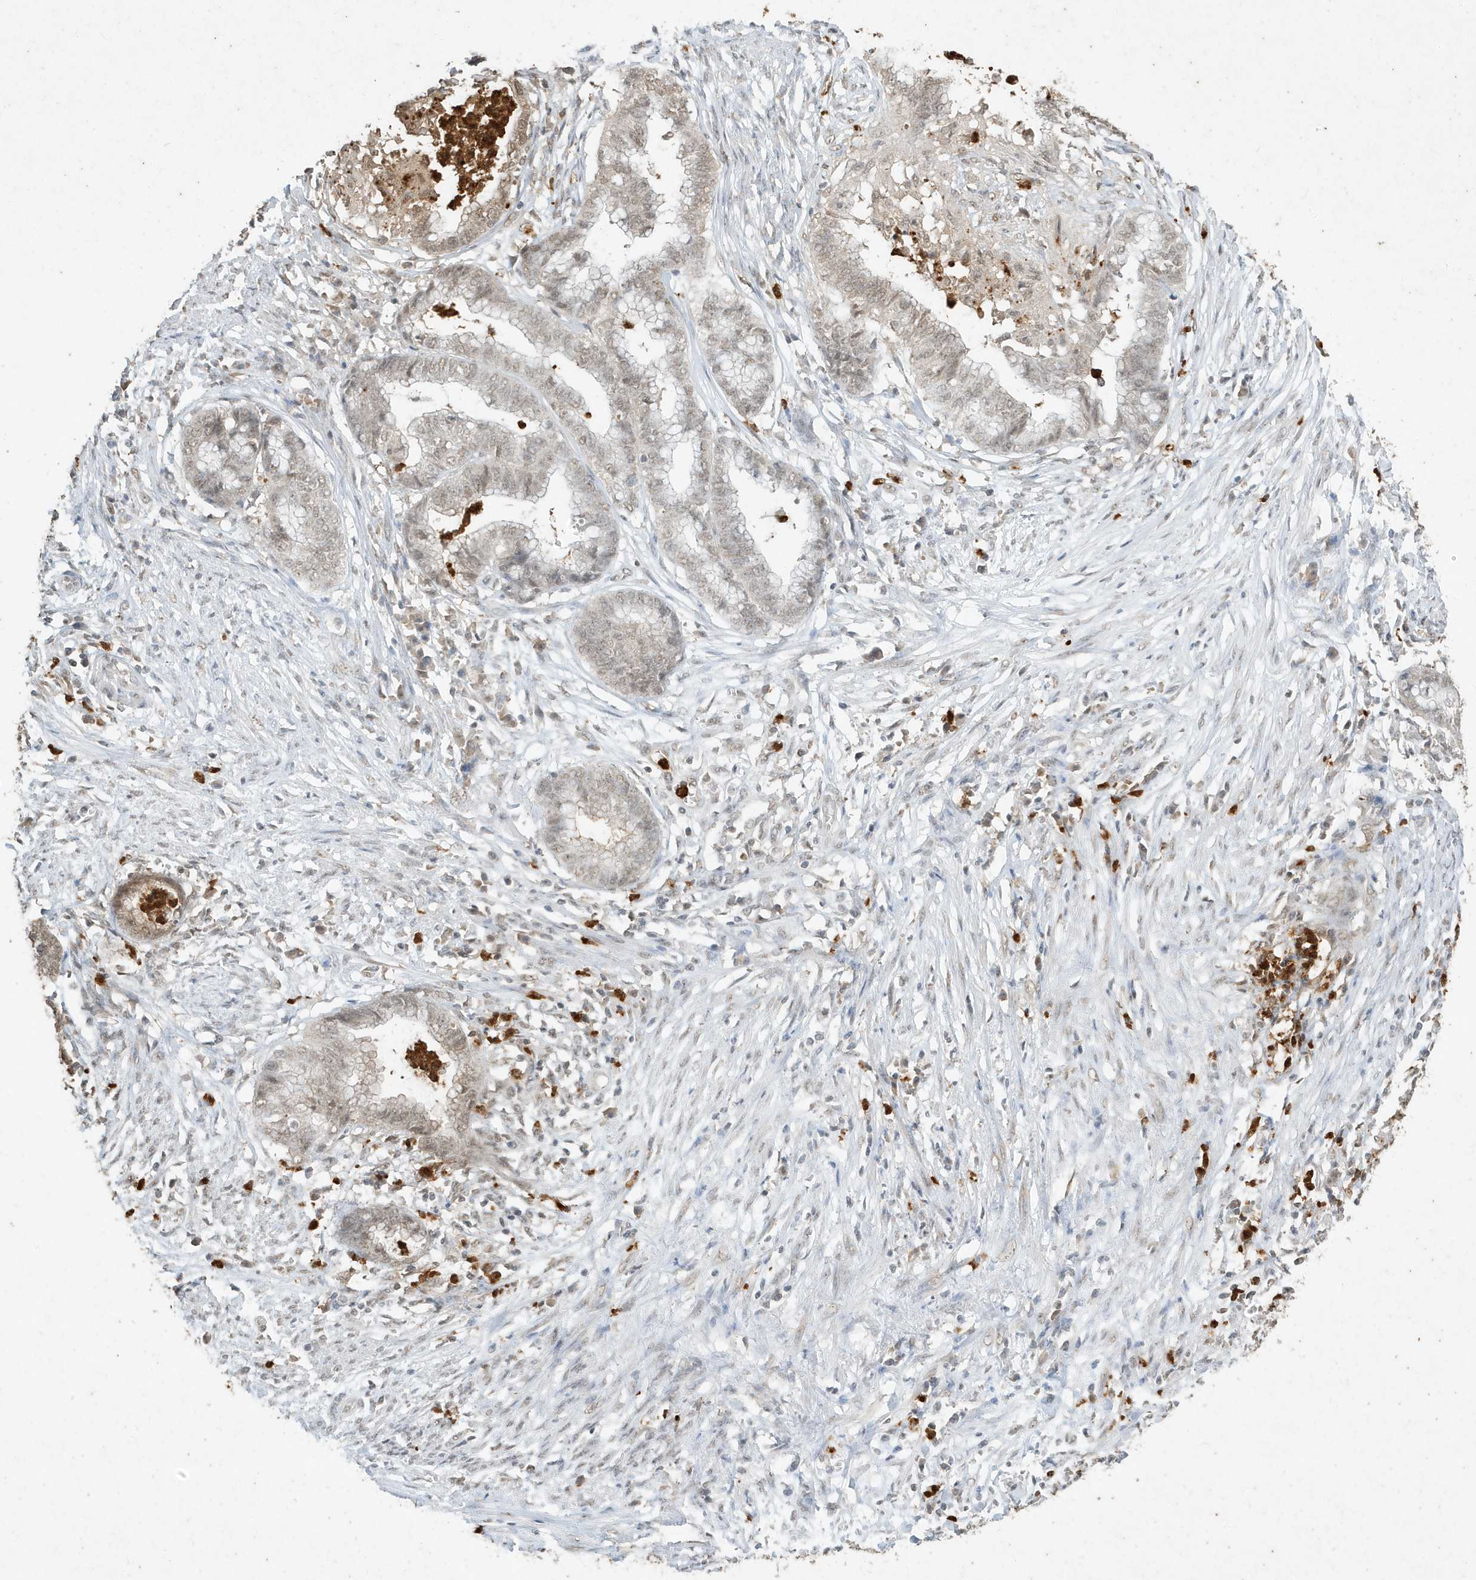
{"staining": {"intensity": "weak", "quantity": "25%-75%", "location": "nuclear"}, "tissue": "endometrial cancer", "cell_type": "Tumor cells", "image_type": "cancer", "snomed": [{"axis": "morphology", "description": "Necrosis, NOS"}, {"axis": "morphology", "description": "Adenocarcinoma, NOS"}, {"axis": "topography", "description": "Endometrium"}], "caption": "Endometrial cancer (adenocarcinoma) stained with DAB (3,3'-diaminobenzidine) IHC shows low levels of weak nuclear expression in approximately 25%-75% of tumor cells.", "gene": "DEFA1", "patient": {"sex": "female", "age": 79}}